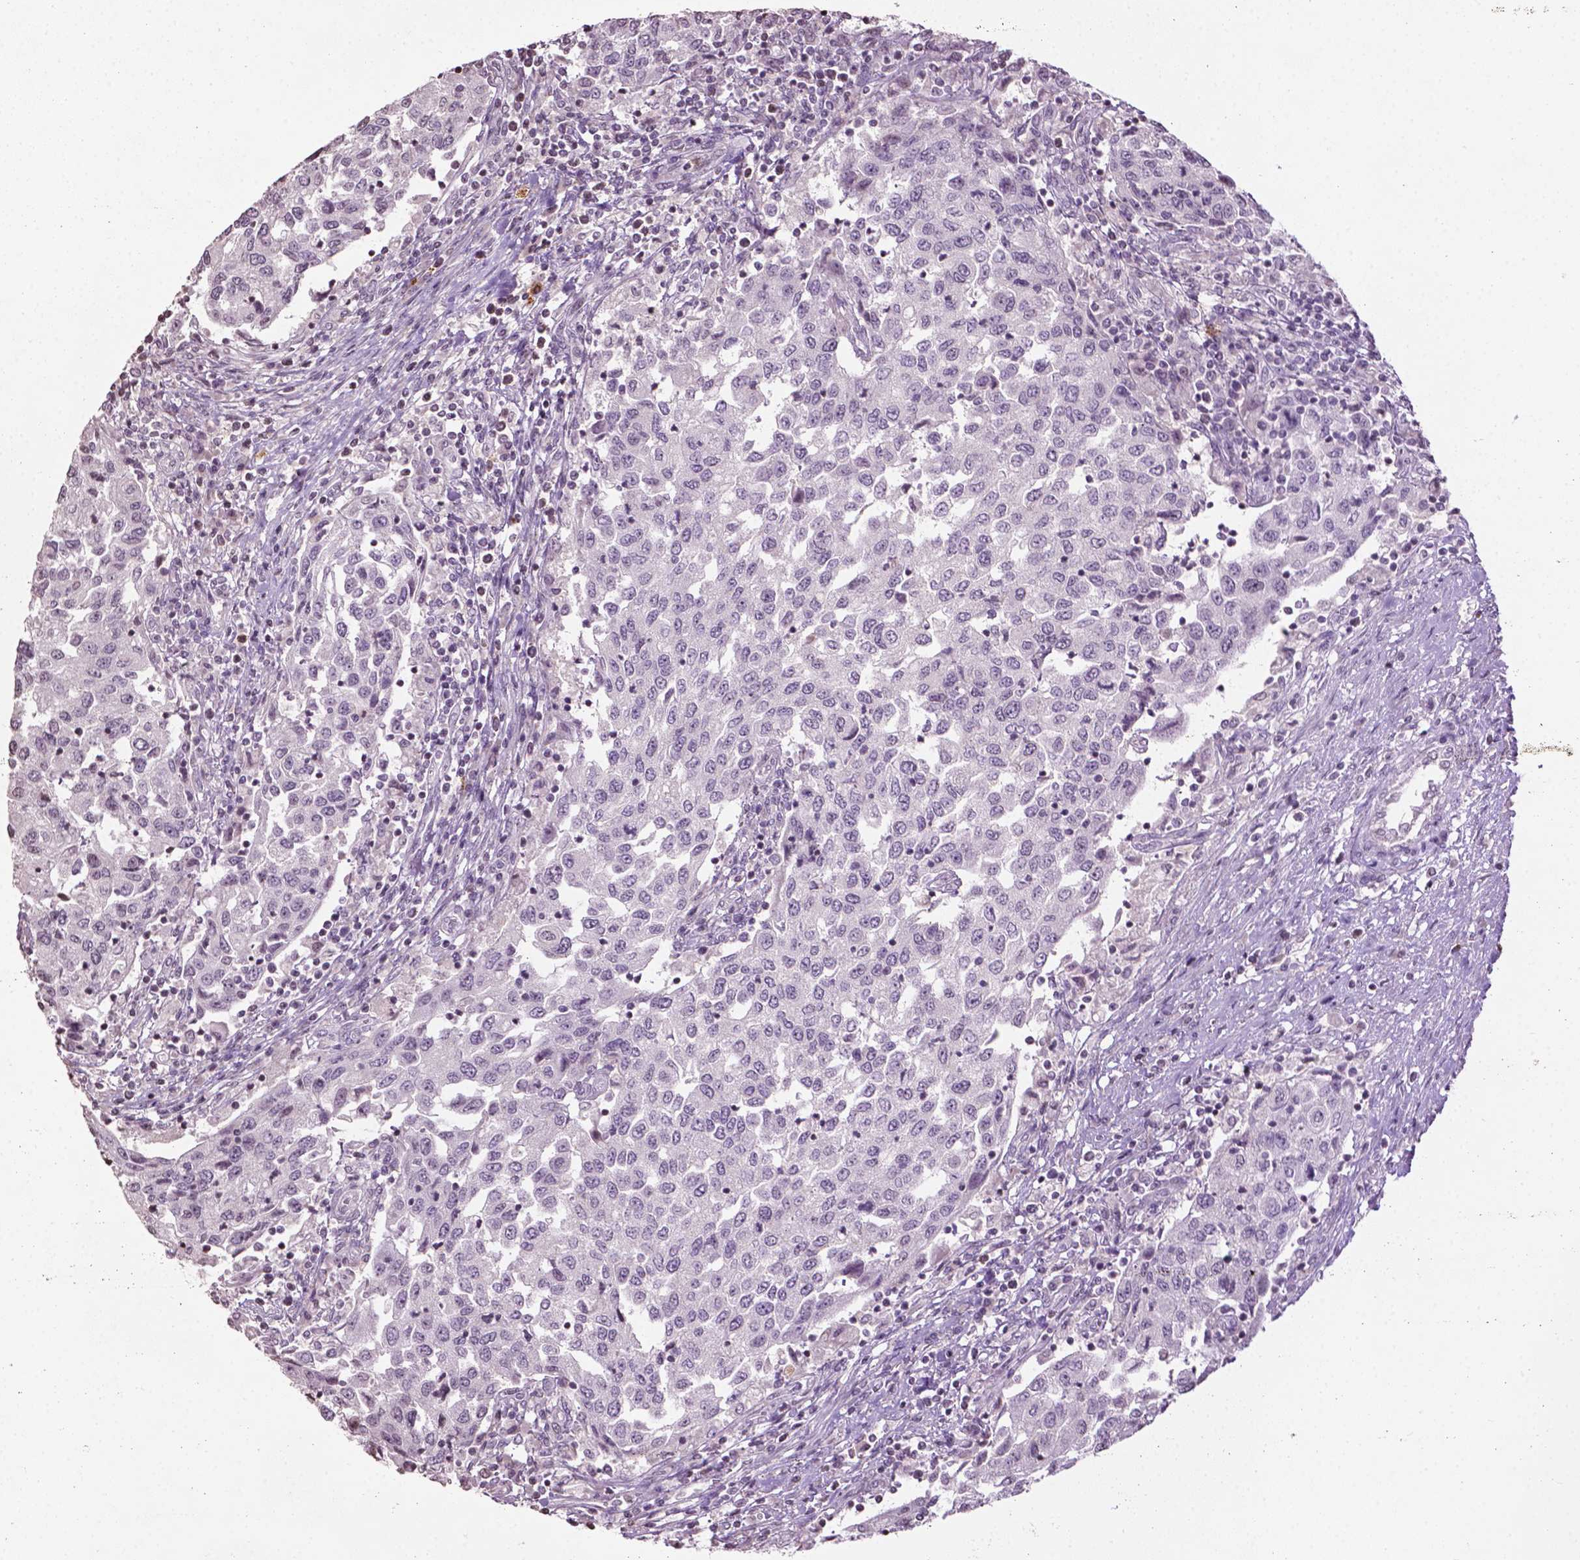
{"staining": {"intensity": "negative", "quantity": "none", "location": "none"}, "tissue": "urothelial cancer", "cell_type": "Tumor cells", "image_type": "cancer", "snomed": [{"axis": "morphology", "description": "Urothelial carcinoma, High grade"}, {"axis": "topography", "description": "Urinary bladder"}], "caption": "Immunohistochemistry (IHC) histopathology image of neoplastic tissue: high-grade urothelial carcinoma stained with DAB shows no significant protein positivity in tumor cells.", "gene": "NTNG2", "patient": {"sex": "female", "age": 78}}